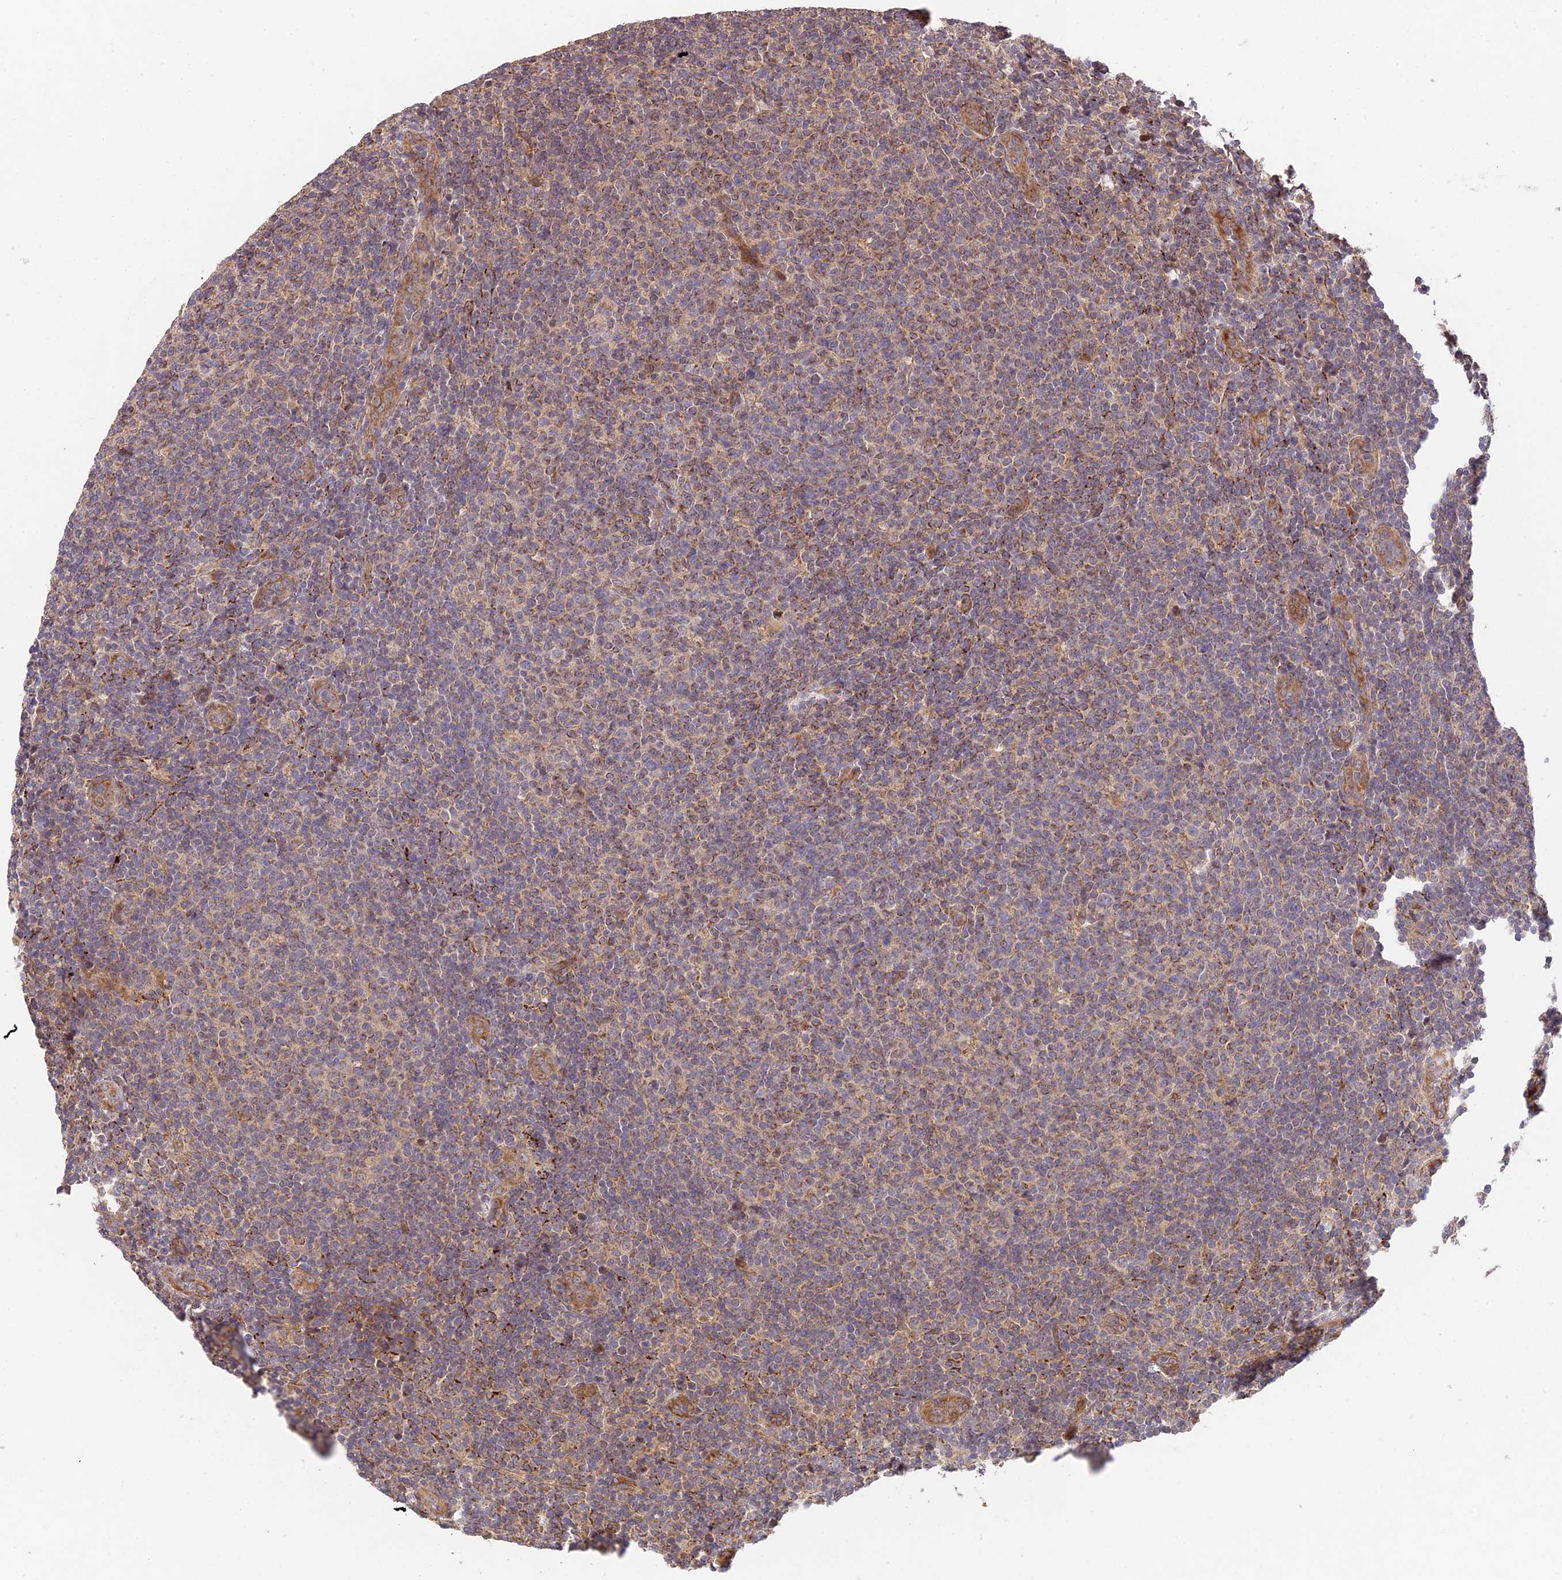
{"staining": {"intensity": "weak", "quantity": "25%-75%", "location": "cytoplasmic/membranous"}, "tissue": "lymphoma", "cell_type": "Tumor cells", "image_type": "cancer", "snomed": [{"axis": "morphology", "description": "Malignant lymphoma, non-Hodgkin's type, Low grade"}, {"axis": "topography", "description": "Lymph node"}], "caption": "Immunohistochemistry (IHC) of lymphoma demonstrates low levels of weak cytoplasmic/membranous positivity in approximately 25%-75% of tumor cells.", "gene": "C3orf20", "patient": {"sex": "male", "age": 66}}